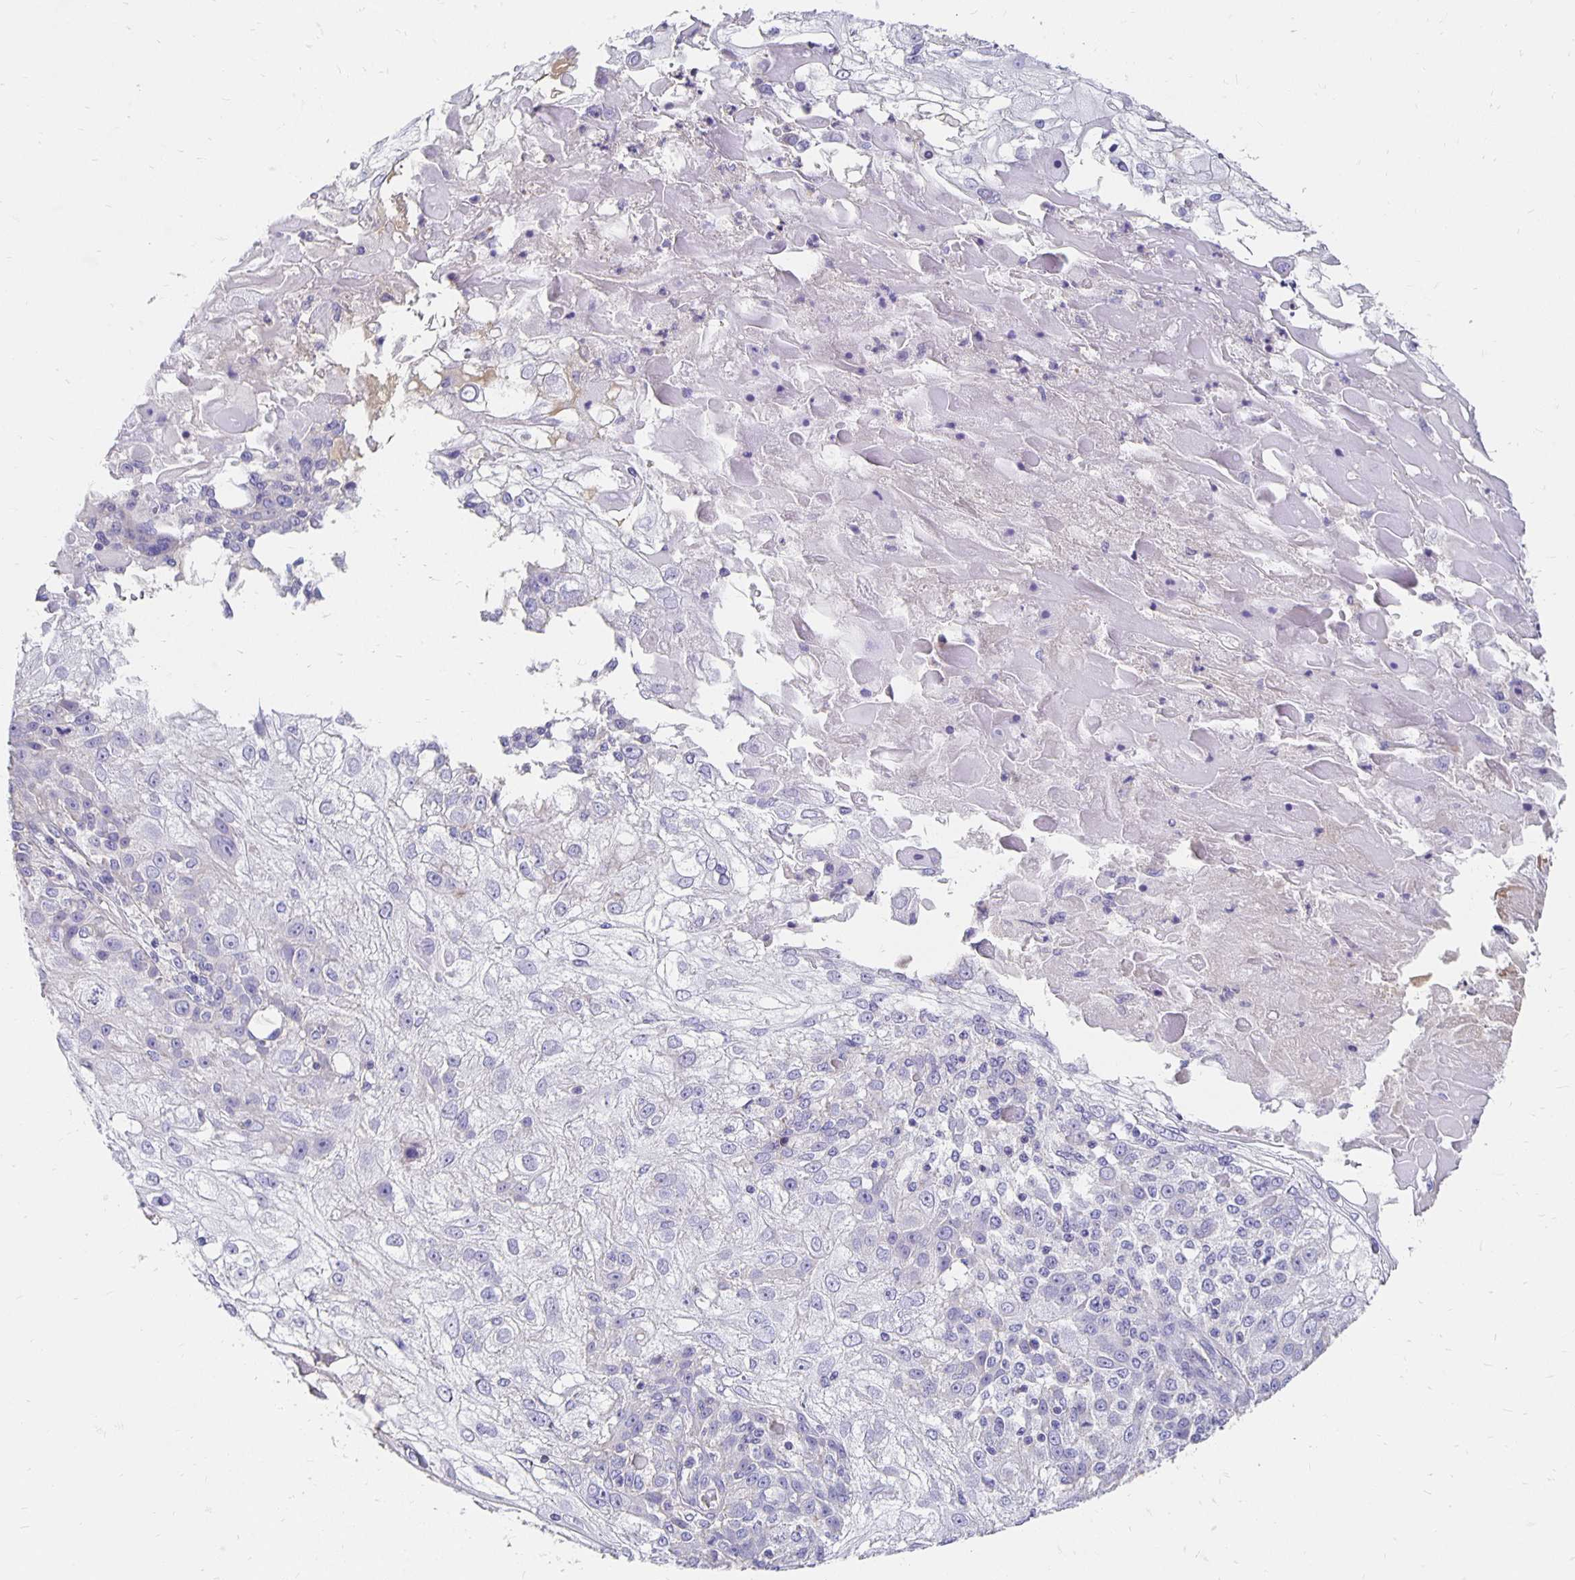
{"staining": {"intensity": "negative", "quantity": "none", "location": "none"}, "tissue": "skin cancer", "cell_type": "Tumor cells", "image_type": "cancer", "snomed": [{"axis": "morphology", "description": "Normal tissue, NOS"}, {"axis": "morphology", "description": "Squamous cell carcinoma, NOS"}, {"axis": "topography", "description": "Skin"}], "caption": "The photomicrograph exhibits no significant positivity in tumor cells of squamous cell carcinoma (skin).", "gene": "APOB", "patient": {"sex": "female", "age": 83}}